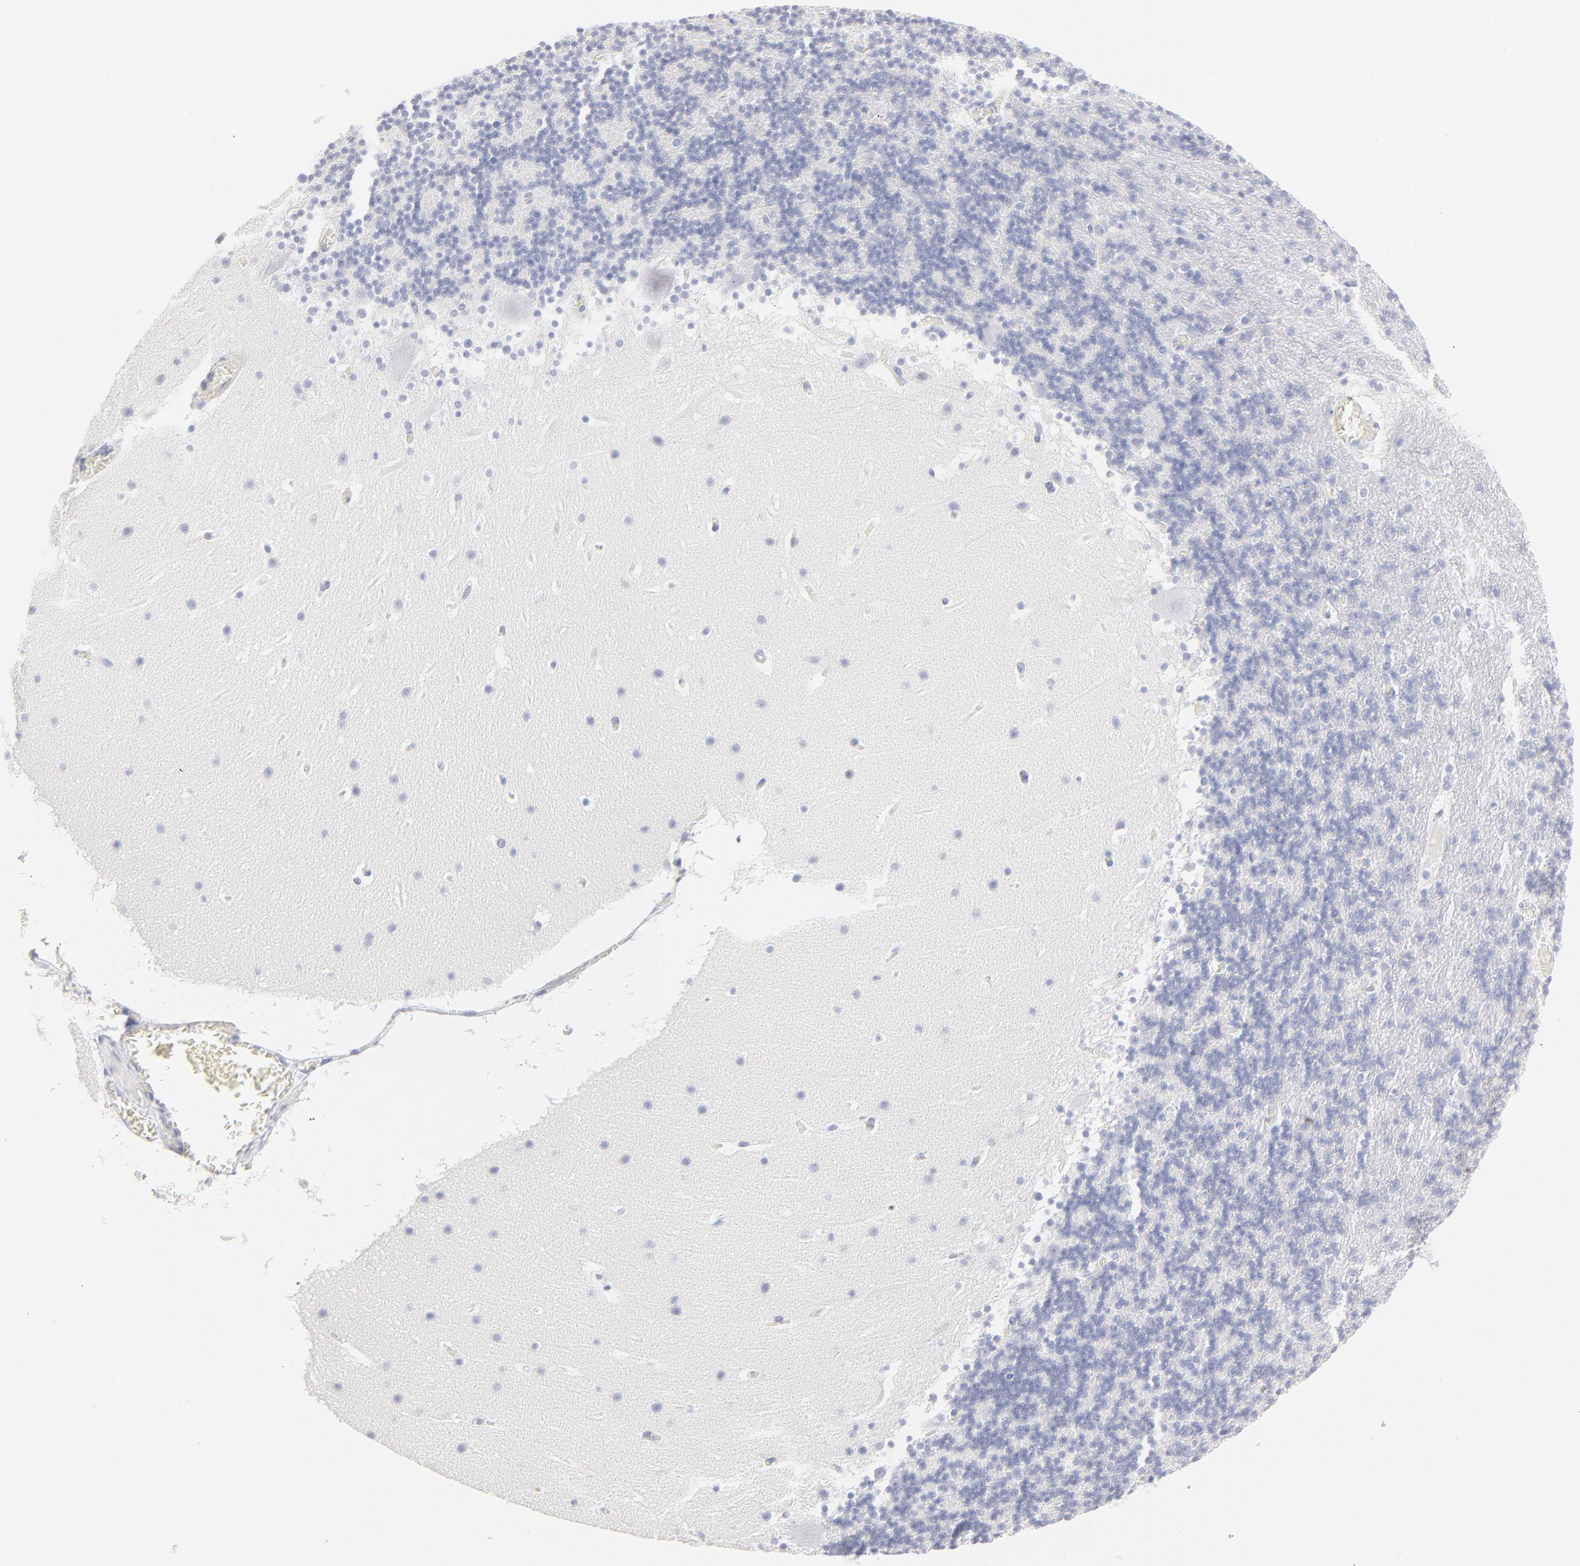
{"staining": {"intensity": "negative", "quantity": "none", "location": "none"}, "tissue": "cerebellum", "cell_type": "Cells in granular layer", "image_type": "normal", "snomed": [{"axis": "morphology", "description": "Normal tissue, NOS"}, {"axis": "topography", "description": "Cerebellum"}], "caption": "Human cerebellum stained for a protein using immunohistochemistry (IHC) reveals no expression in cells in granular layer.", "gene": "ELF3", "patient": {"sex": "male", "age": 45}}